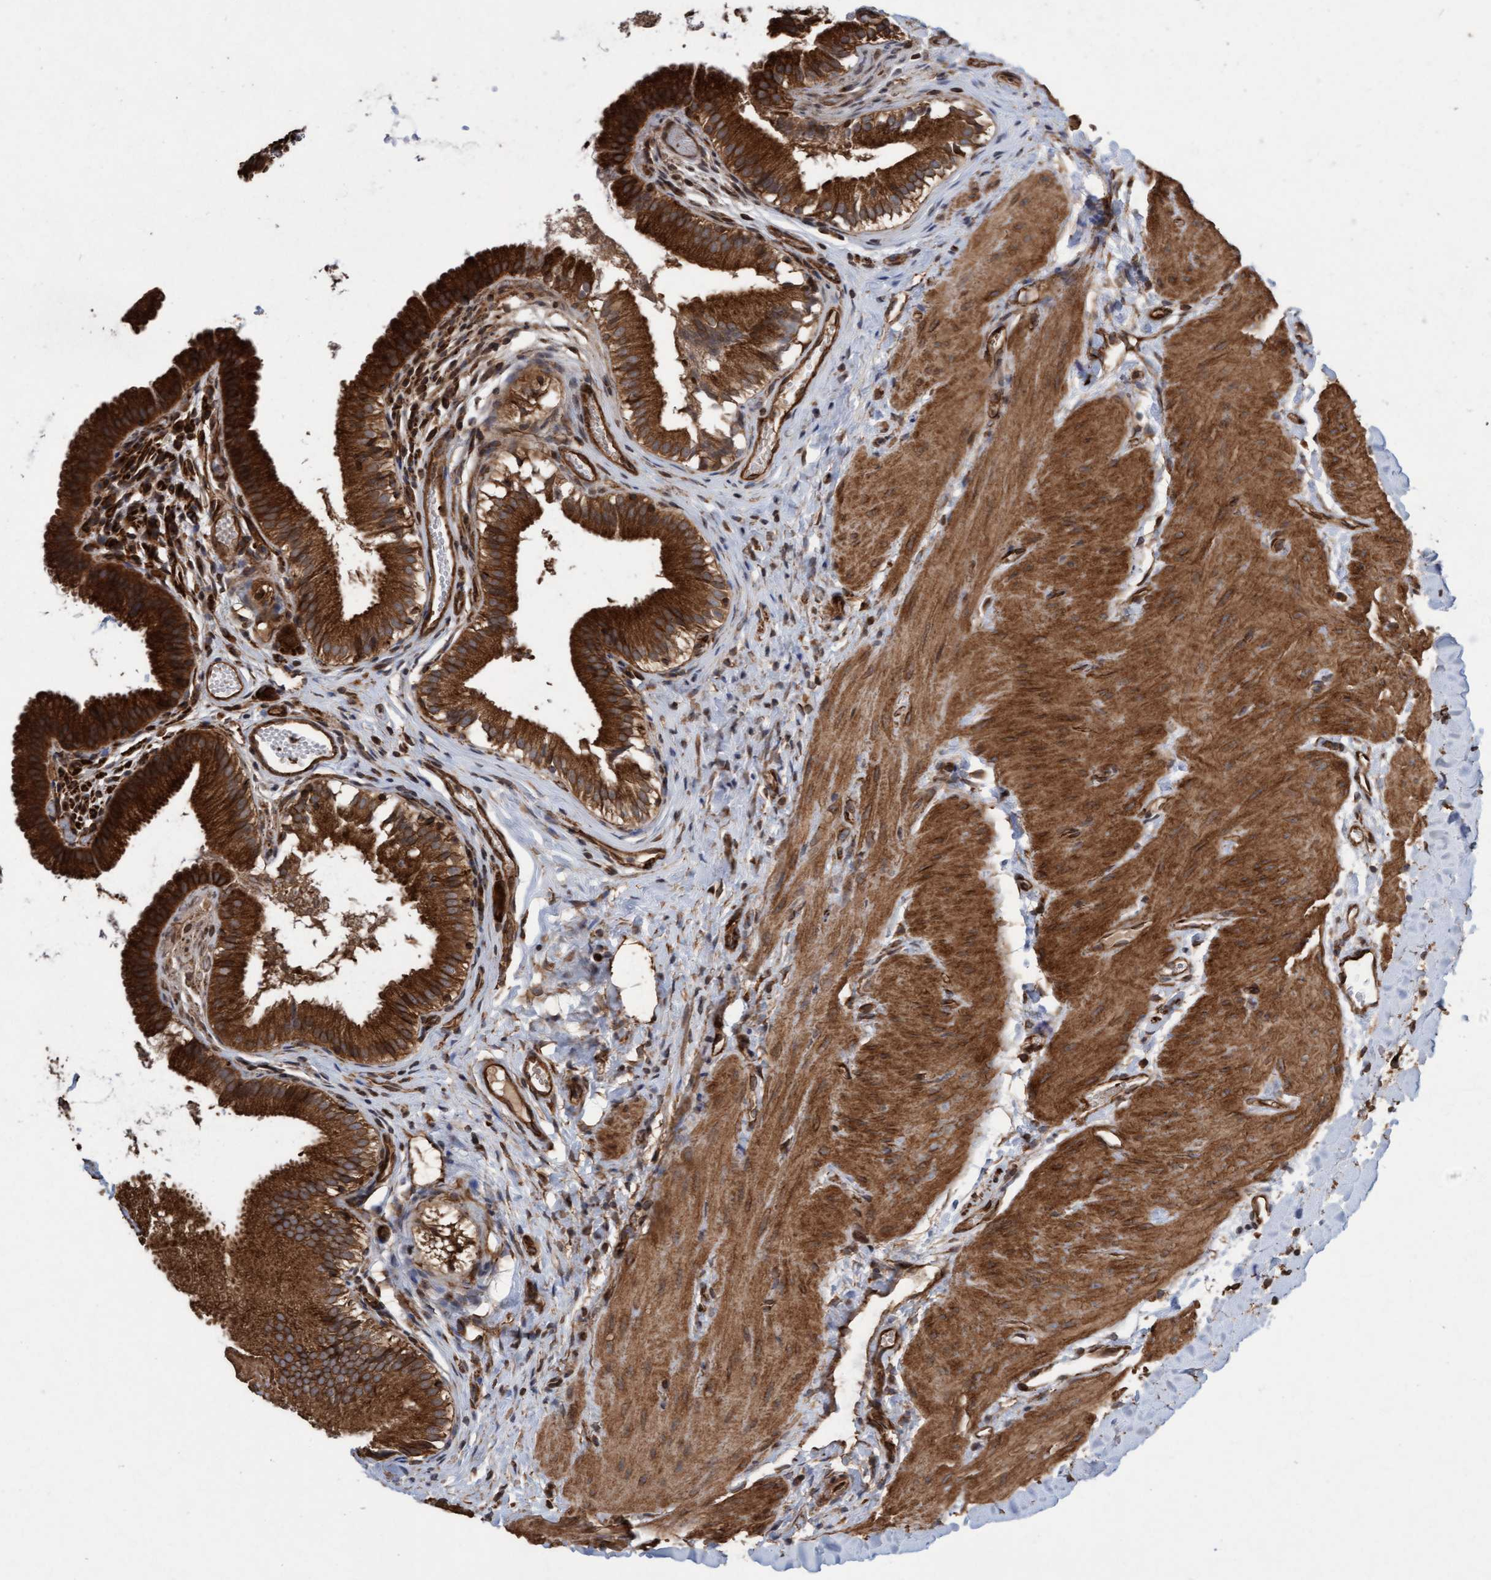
{"staining": {"intensity": "strong", "quantity": ">75%", "location": "cytoplasmic/membranous"}, "tissue": "gallbladder", "cell_type": "Glandular cells", "image_type": "normal", "snomed": [{"axis": "morphology", "description": "Normal tissue, NOS"}, {"axis": "topography", "description": "Gallbladder"}], "caption": "Immunohistochemical staining of normal gallbladder displays >75% levels of strong cytoplasmic/membranous protein expression in approximately >75% of glandular cells. The protein of interest is shown in brown color, while the nuclei are stained blue.", "gene": "CDC42EP4", "patient": {"sex": "female", "age": 26}}